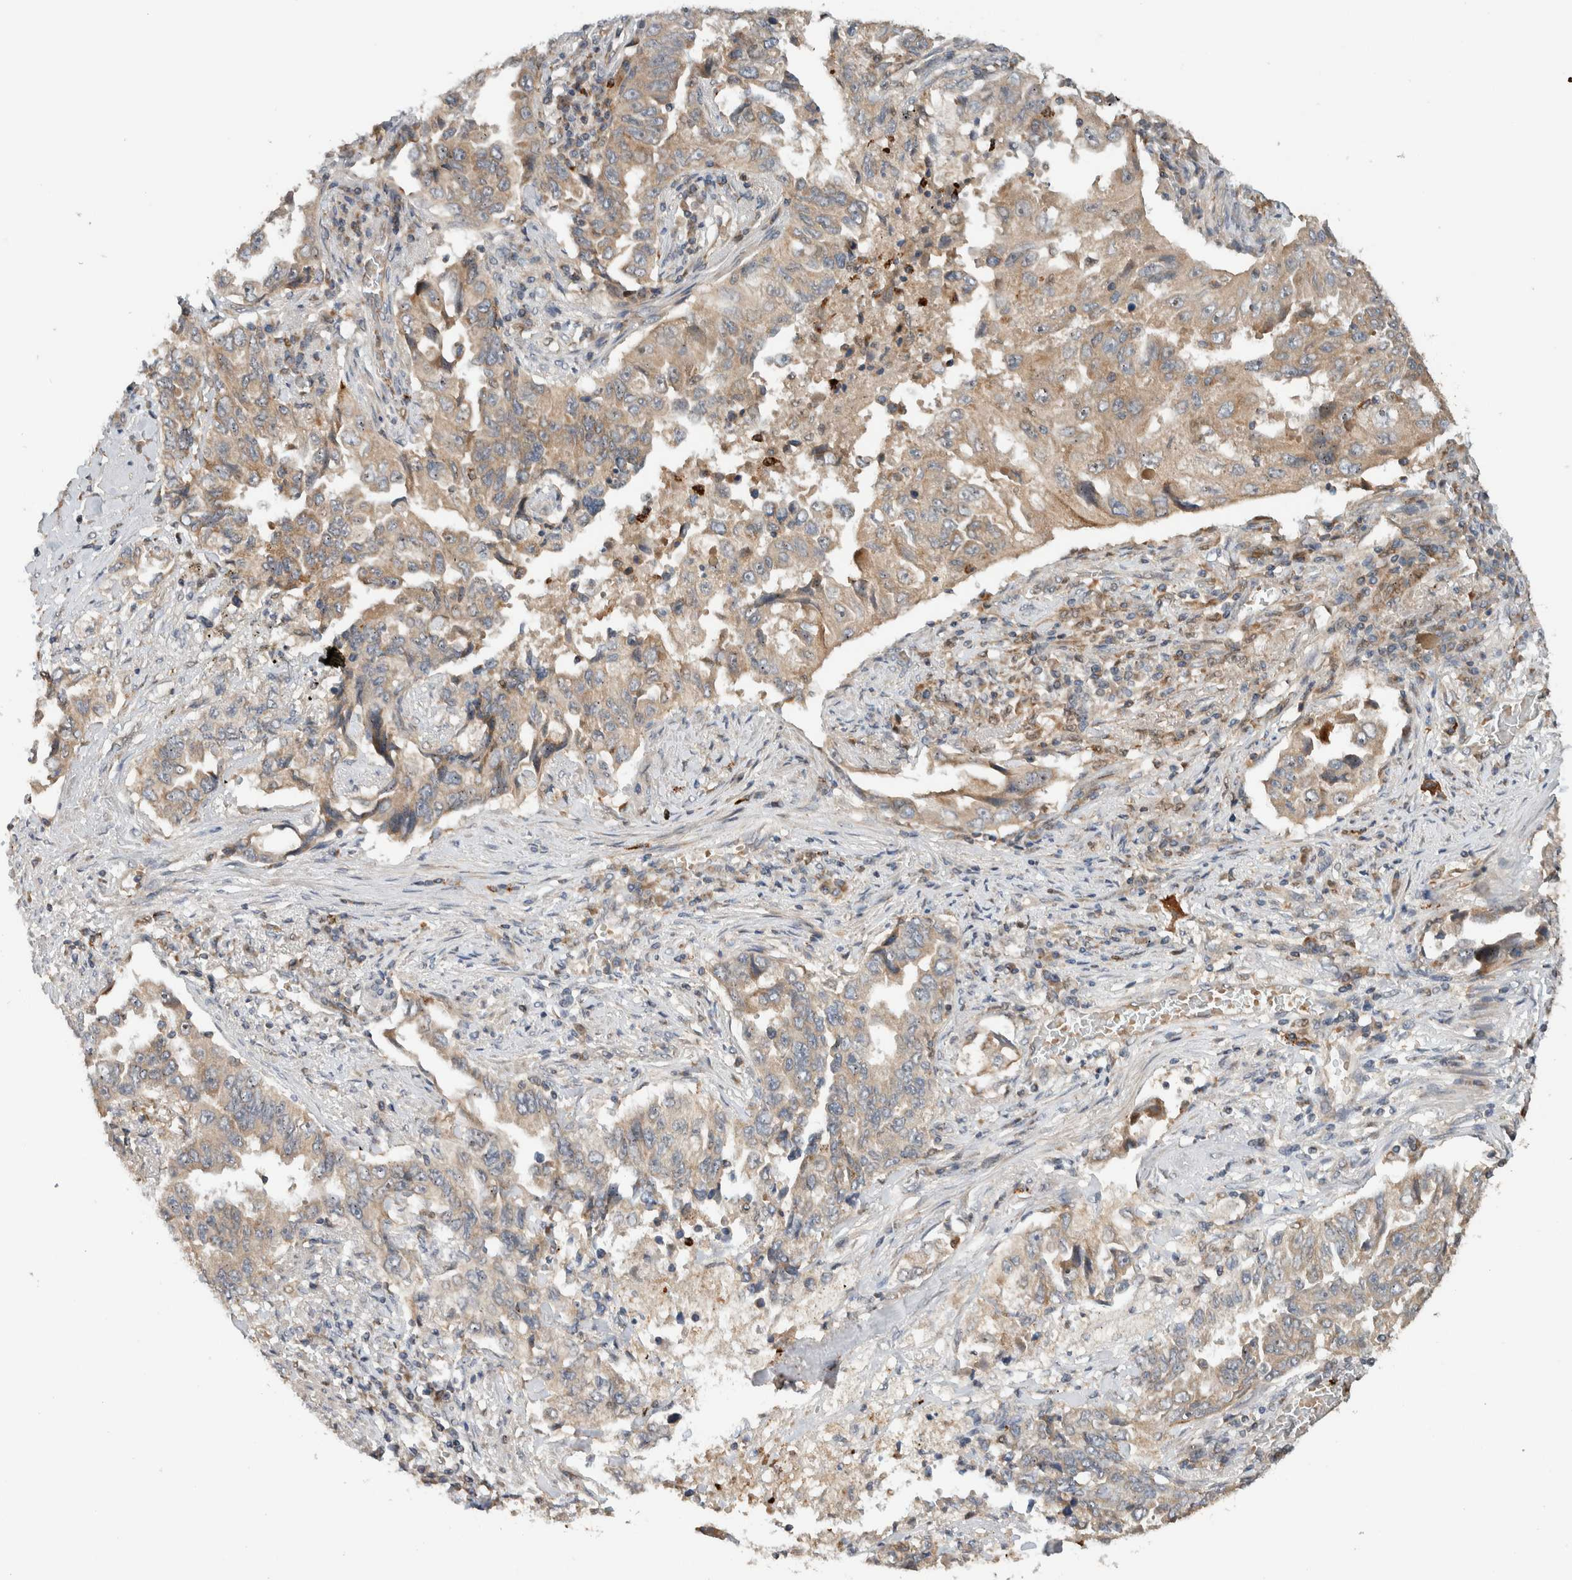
{"staining": {"intensity": "weak", "quantity": ">75%", "location": "cytoplasmic/membranous"}, "tissue": "lung cancer", "cell_type": "Tumor cells", "image_type": "cancer", "snomed": [{"axis": "morphology", "description": "Adenocarcinoma, NOS"}, {"axis": "topography", "description": "Lung"}], "caption": "Lung adenocarcinoma was stained to show a protein in brown. There is low levels of weak cytoplasmic/membranous staining in about >75% of tumor cells. (DAB IHC, brown staining for protein, blue staining for nuclei).", "gene": "VPS53", "patient": {"sex": "female", "age": 51}}